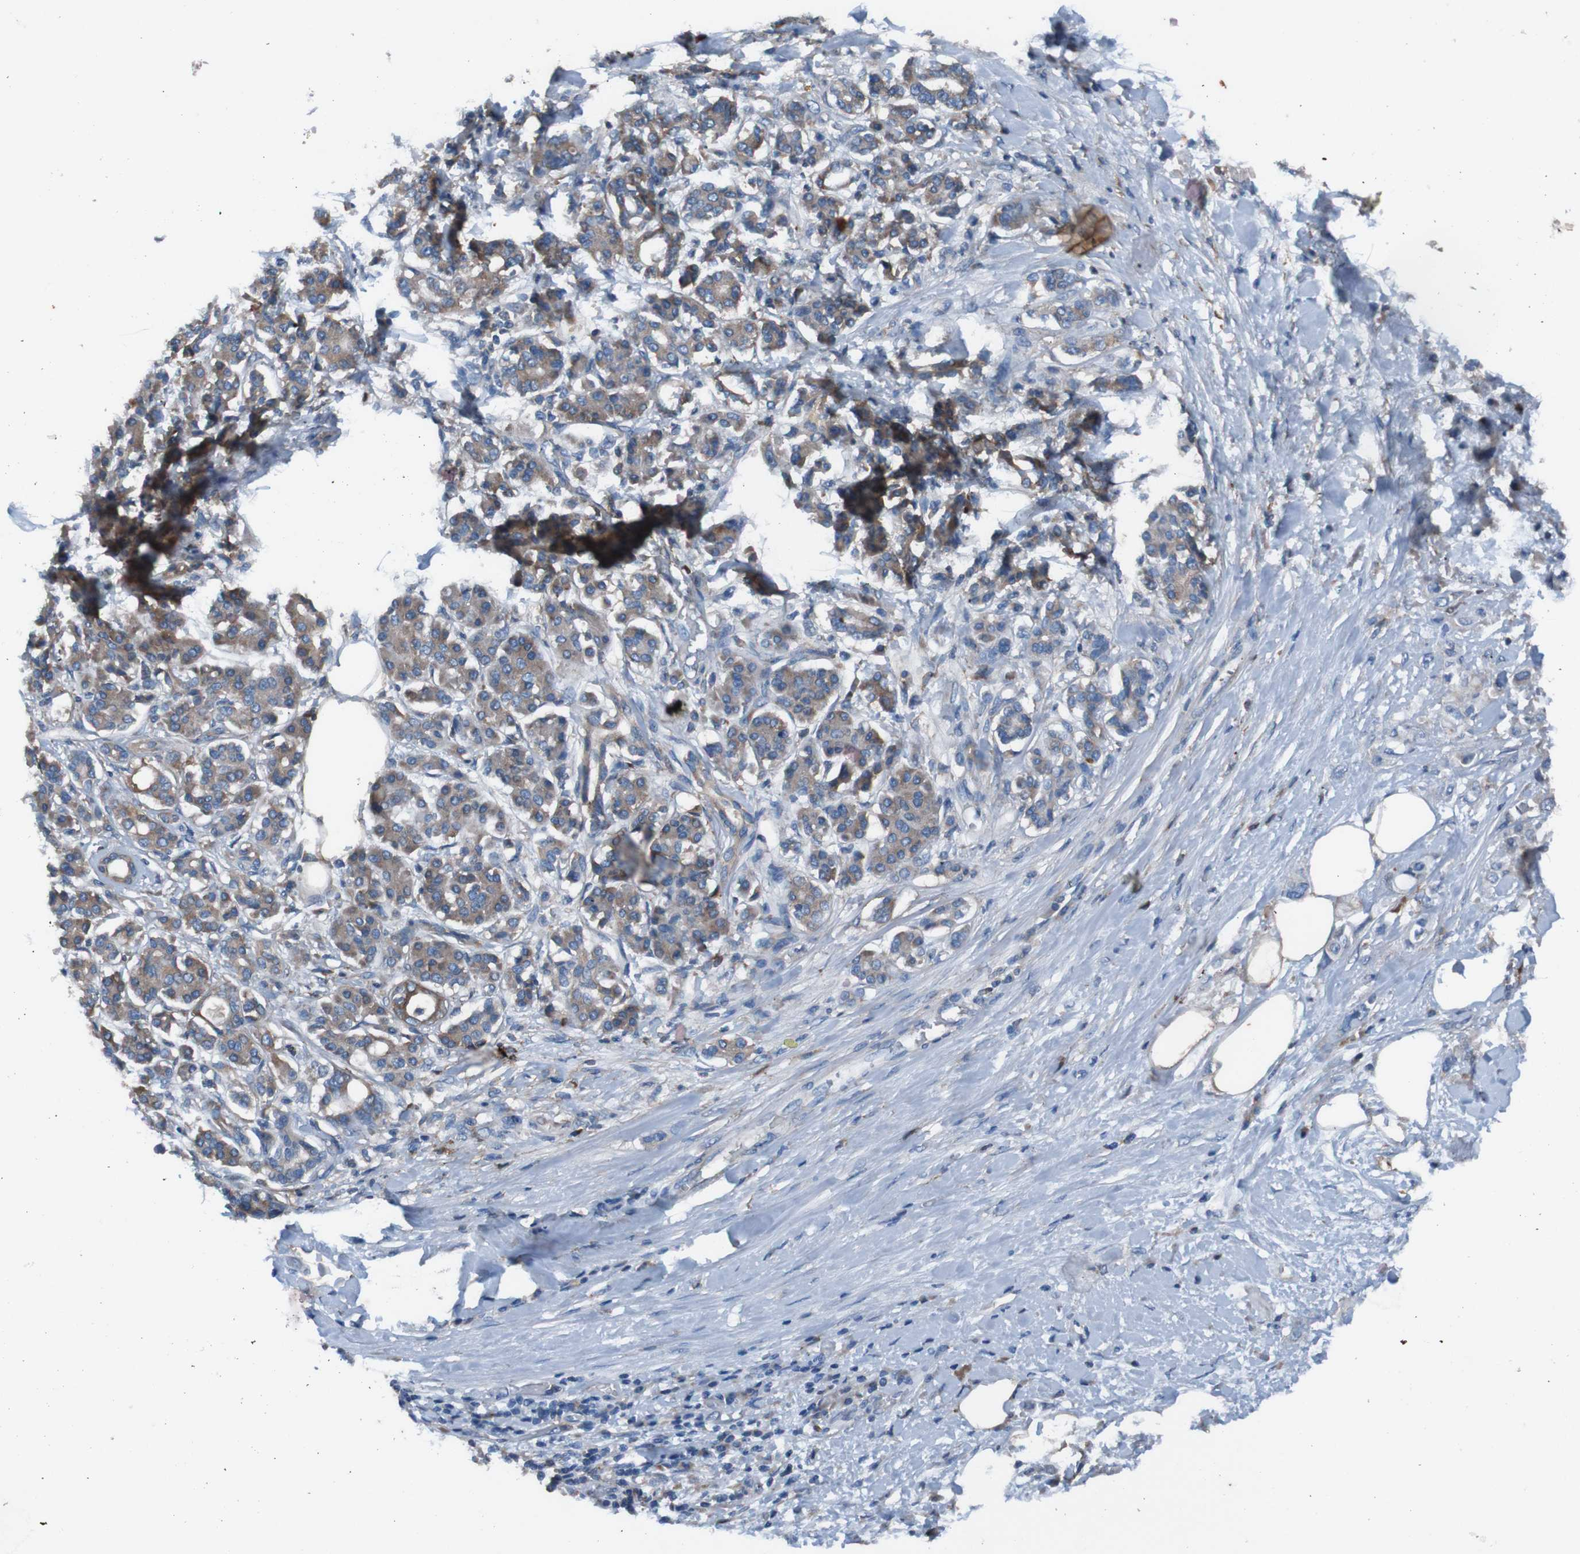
{"staining": {"intensity": "moderate", "quantity": ">75%", "location": "cytoplasmic/membranous"}, "tissue": "pancreatic cancer", "cell_type": "Tumor cells", "image_type": "cancer", "snomed": [{"axis": "morphology", "description": "Adenocarcinoma, NOS"}, {"axis": "topography", "description": "Pancreas"}], "caption": "The histopathology image exhibits immunohistochemical staining of pancreatic cancer (adenocarcinoma). There is moderate cytoplasmic/membranous positivity is seen in about >75% of tumor cells.", "gene": "RAB5B", "patient": {"sex": "female", "age": 56}}